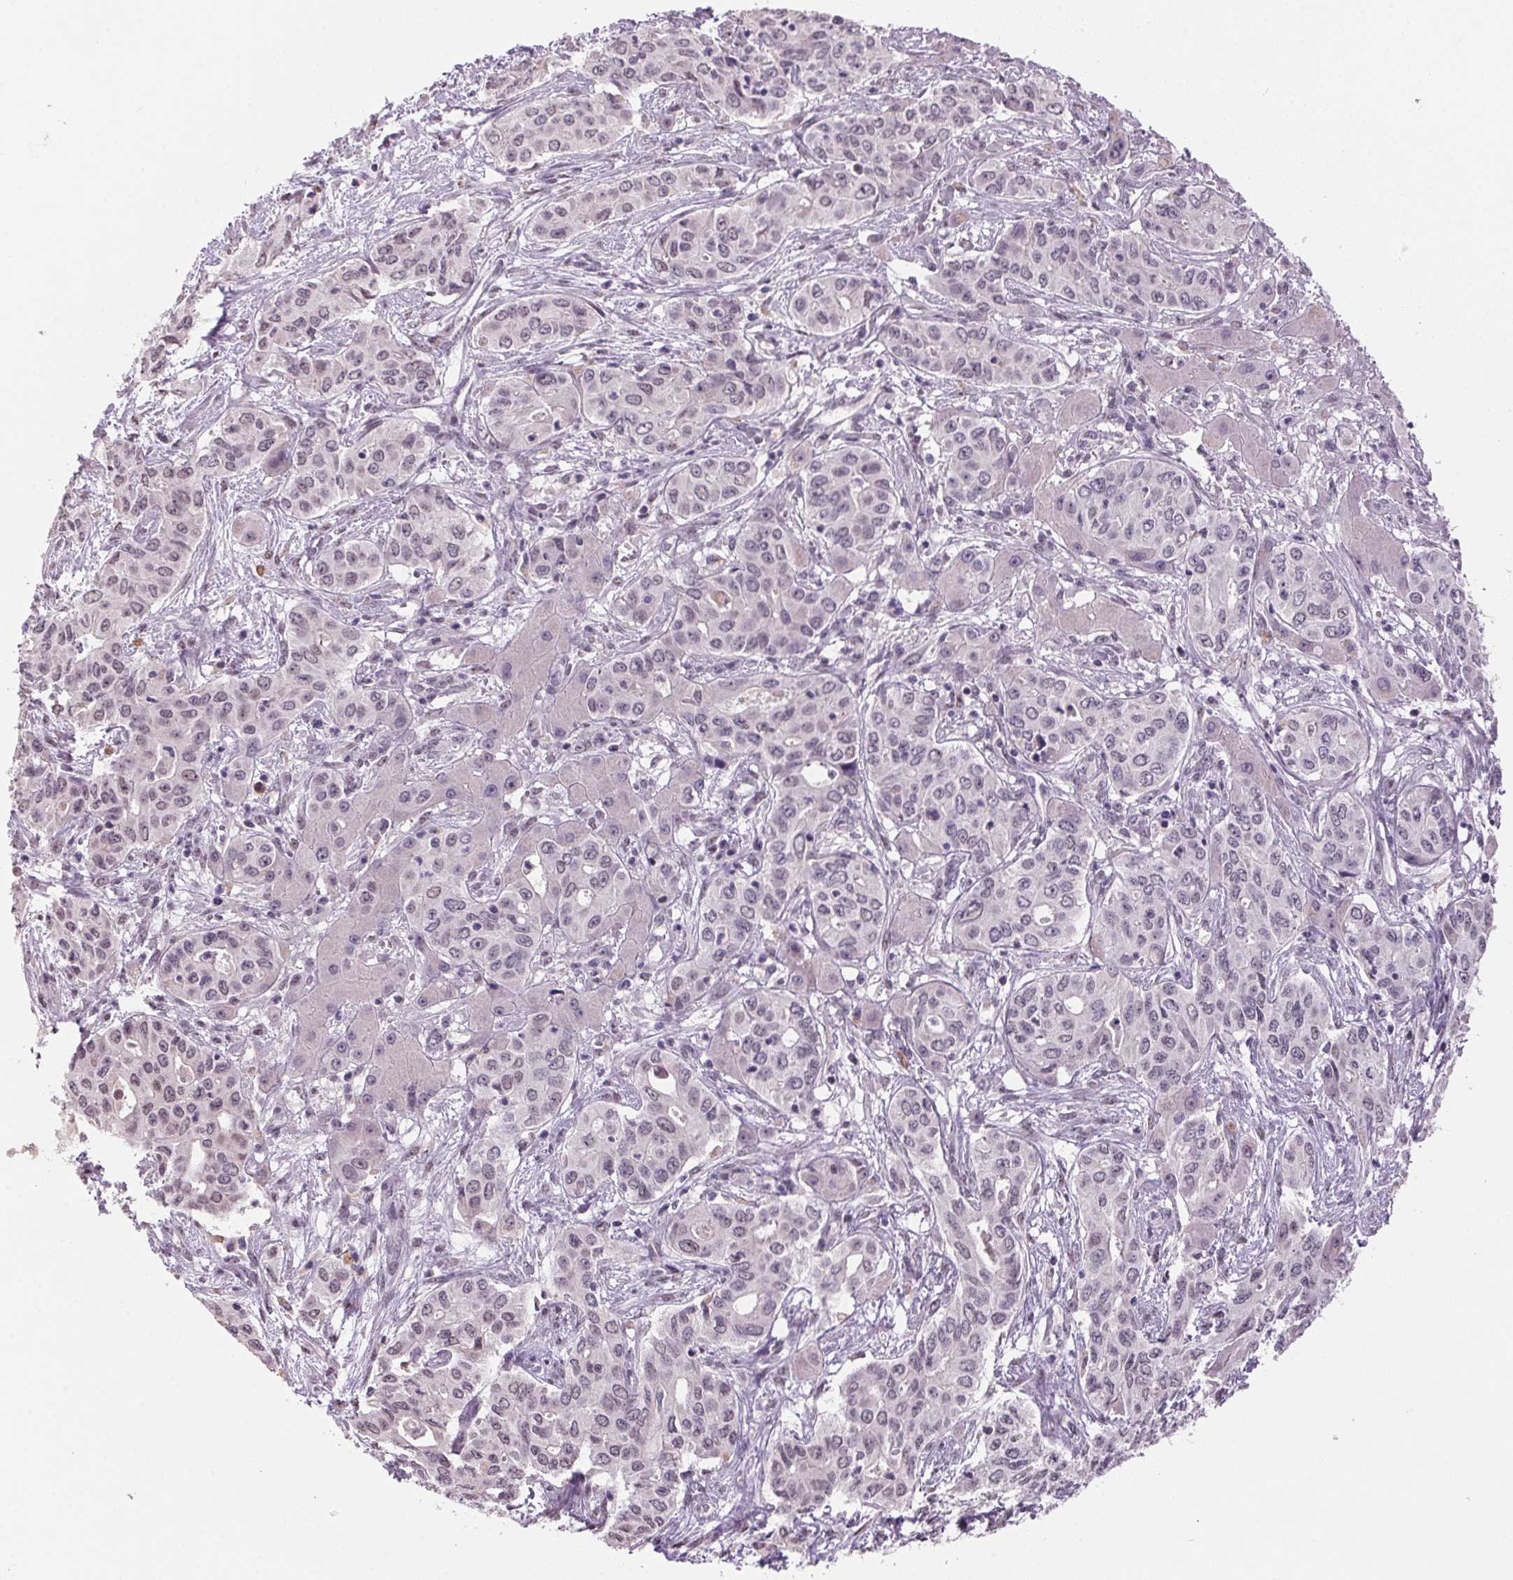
{"staining": {"intensity": "weak", "quantity": "<25%", "location": "nuclear"}, "tissue": "liver cancer", "cell_type": "Tumor cells", "image_type": "cancer", "snomed": [{"axis": "morphology", "description": "Cholangiocarcinoma"}, {"axis": "topography", "description": "Liver"}], "caption": "High magnification brightfield microscopy of liver cancer stained with DAB (brown) and counterstained with hematoxylin (blue): tumor cells show no significant staining.", "gene": "ZBTB4", "patient": {"sex": "female", "age": 65}}